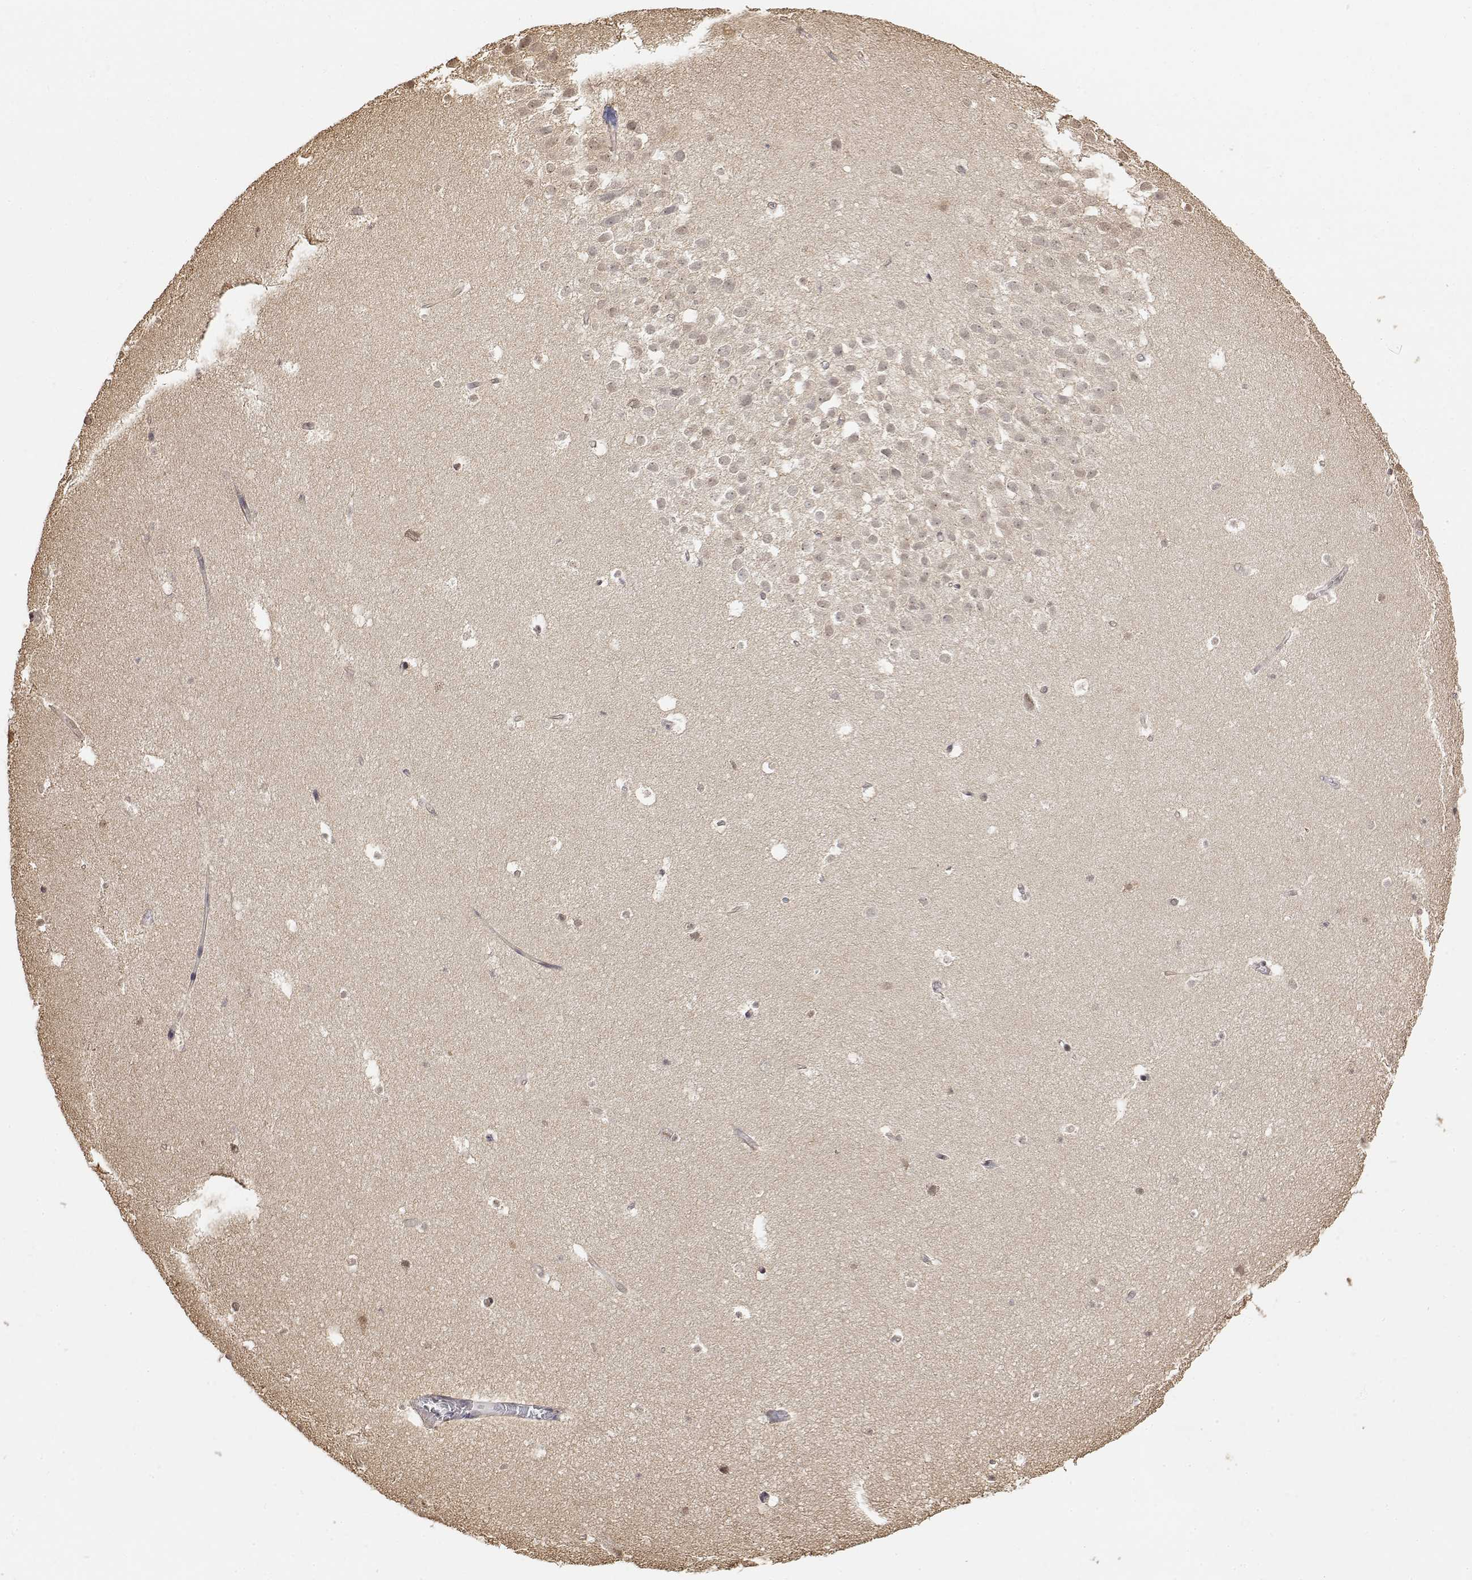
{"staining": {"intensity": "weak", "quantity": "25%-75%", "location": "nuclear"}, "tissue": "hippocampus", "cell_type": "Glial cells", "image_type": "normal", "snomed": [{"axis": "morphology", "description": "Normal tissue, NOS"}, {"axis": "topography", "description": "Hippocampus"}], "caption": "Hippocampus stained with immunohistochemistry (IHC) reveals weak nuclear positivity in approximately 25%-75% of glial cells. The protein of interest is shown in brown color, while the nuclei are stained blue.", "gene": "TPI1", "patient": {"sex": "male", "age": 26}}